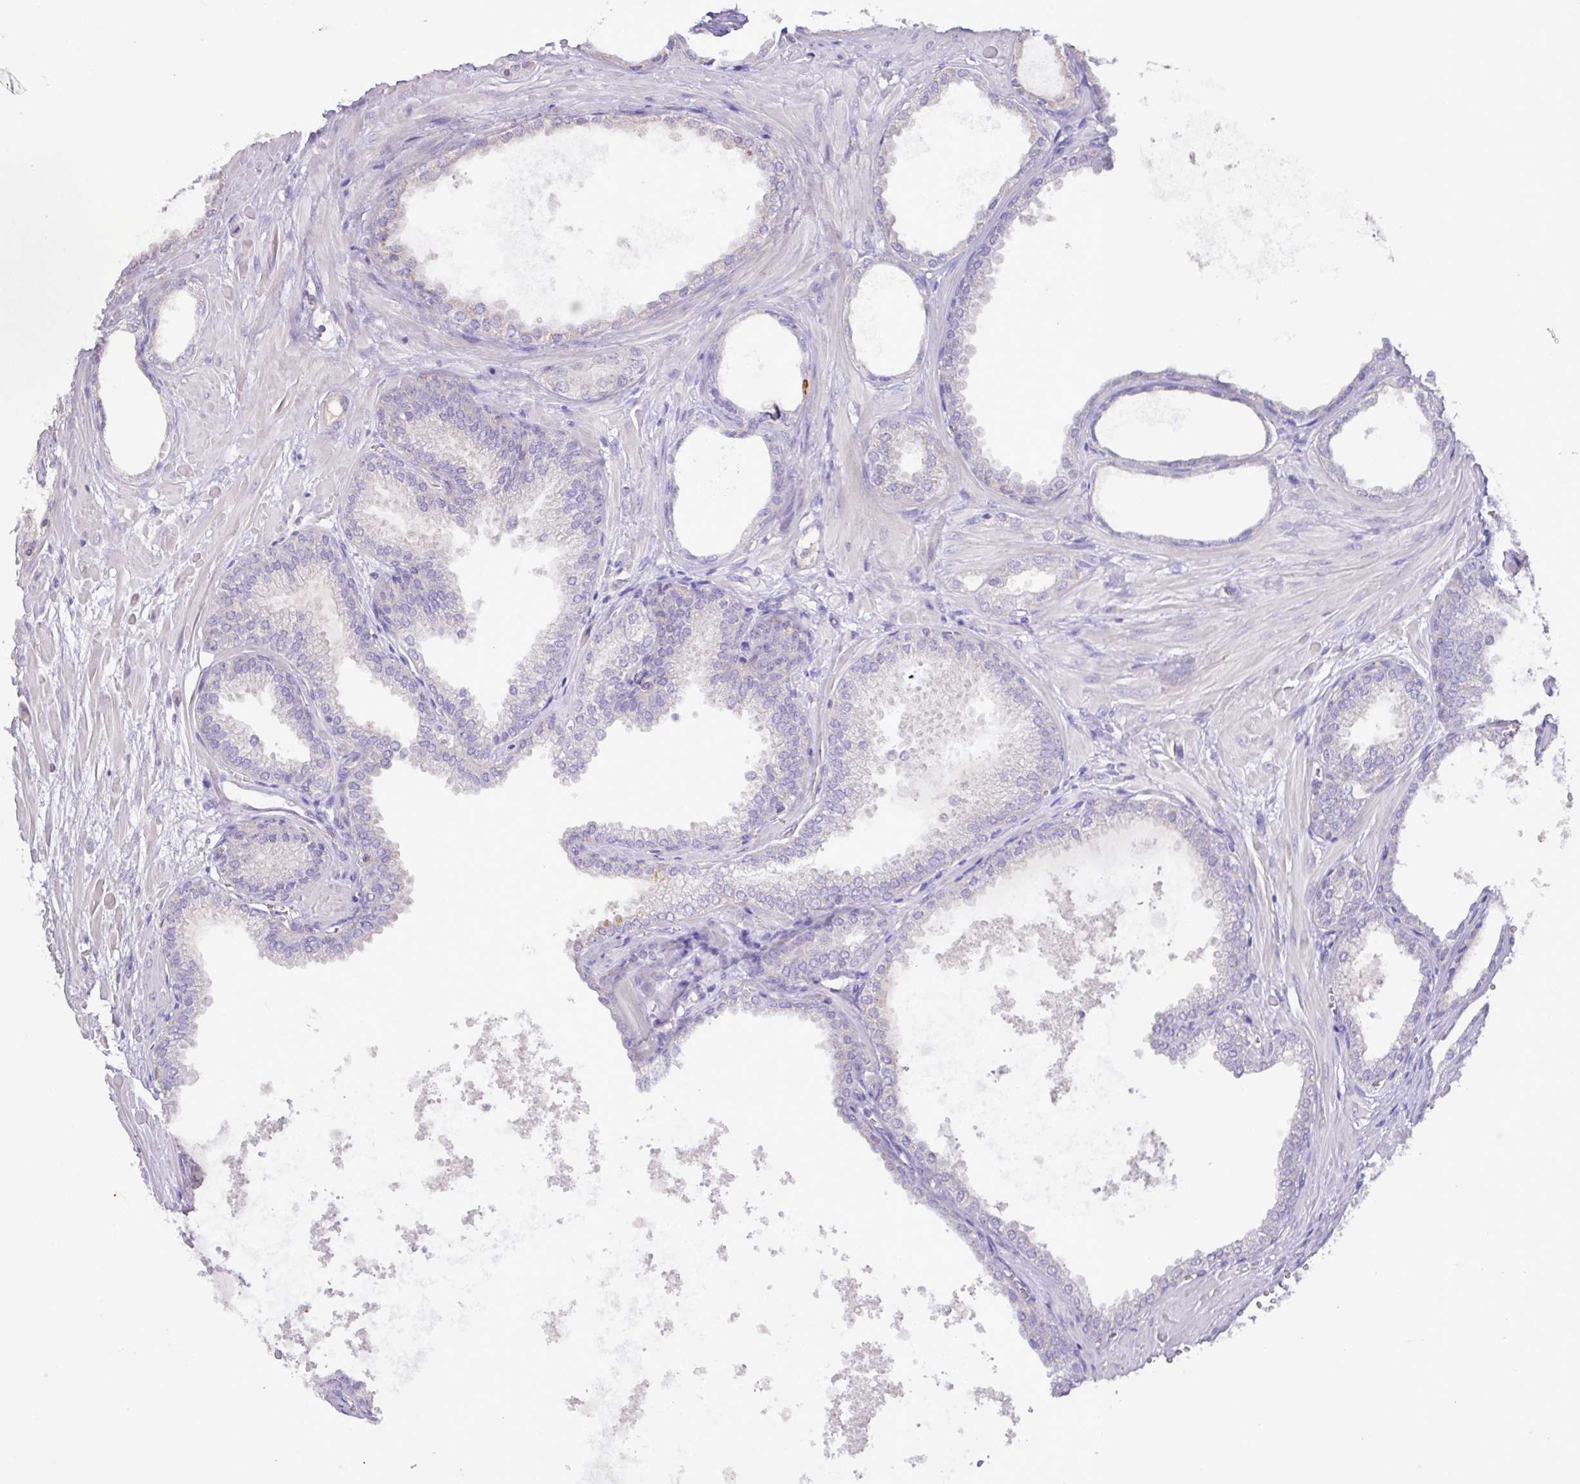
{"staining": {"intensity": "negative", "quantity": "none", "location": "none"}, "tissue": "prostate cancer", "cell_type": "Tumor cells", "image_type": "cancer", "snomed": [{"axis": "morphology", "description": "Adenocarcinoma, Low grade"}, {"axis": "topography", "description": "Prostate"}], "caption": "High power microscopy photomicrograph of an IHC histopathology image of prostate cancer, revealing no significant staining in tumor cells.", "gene": "AGR3", "patient": {"sex": "male", "age": 67}}